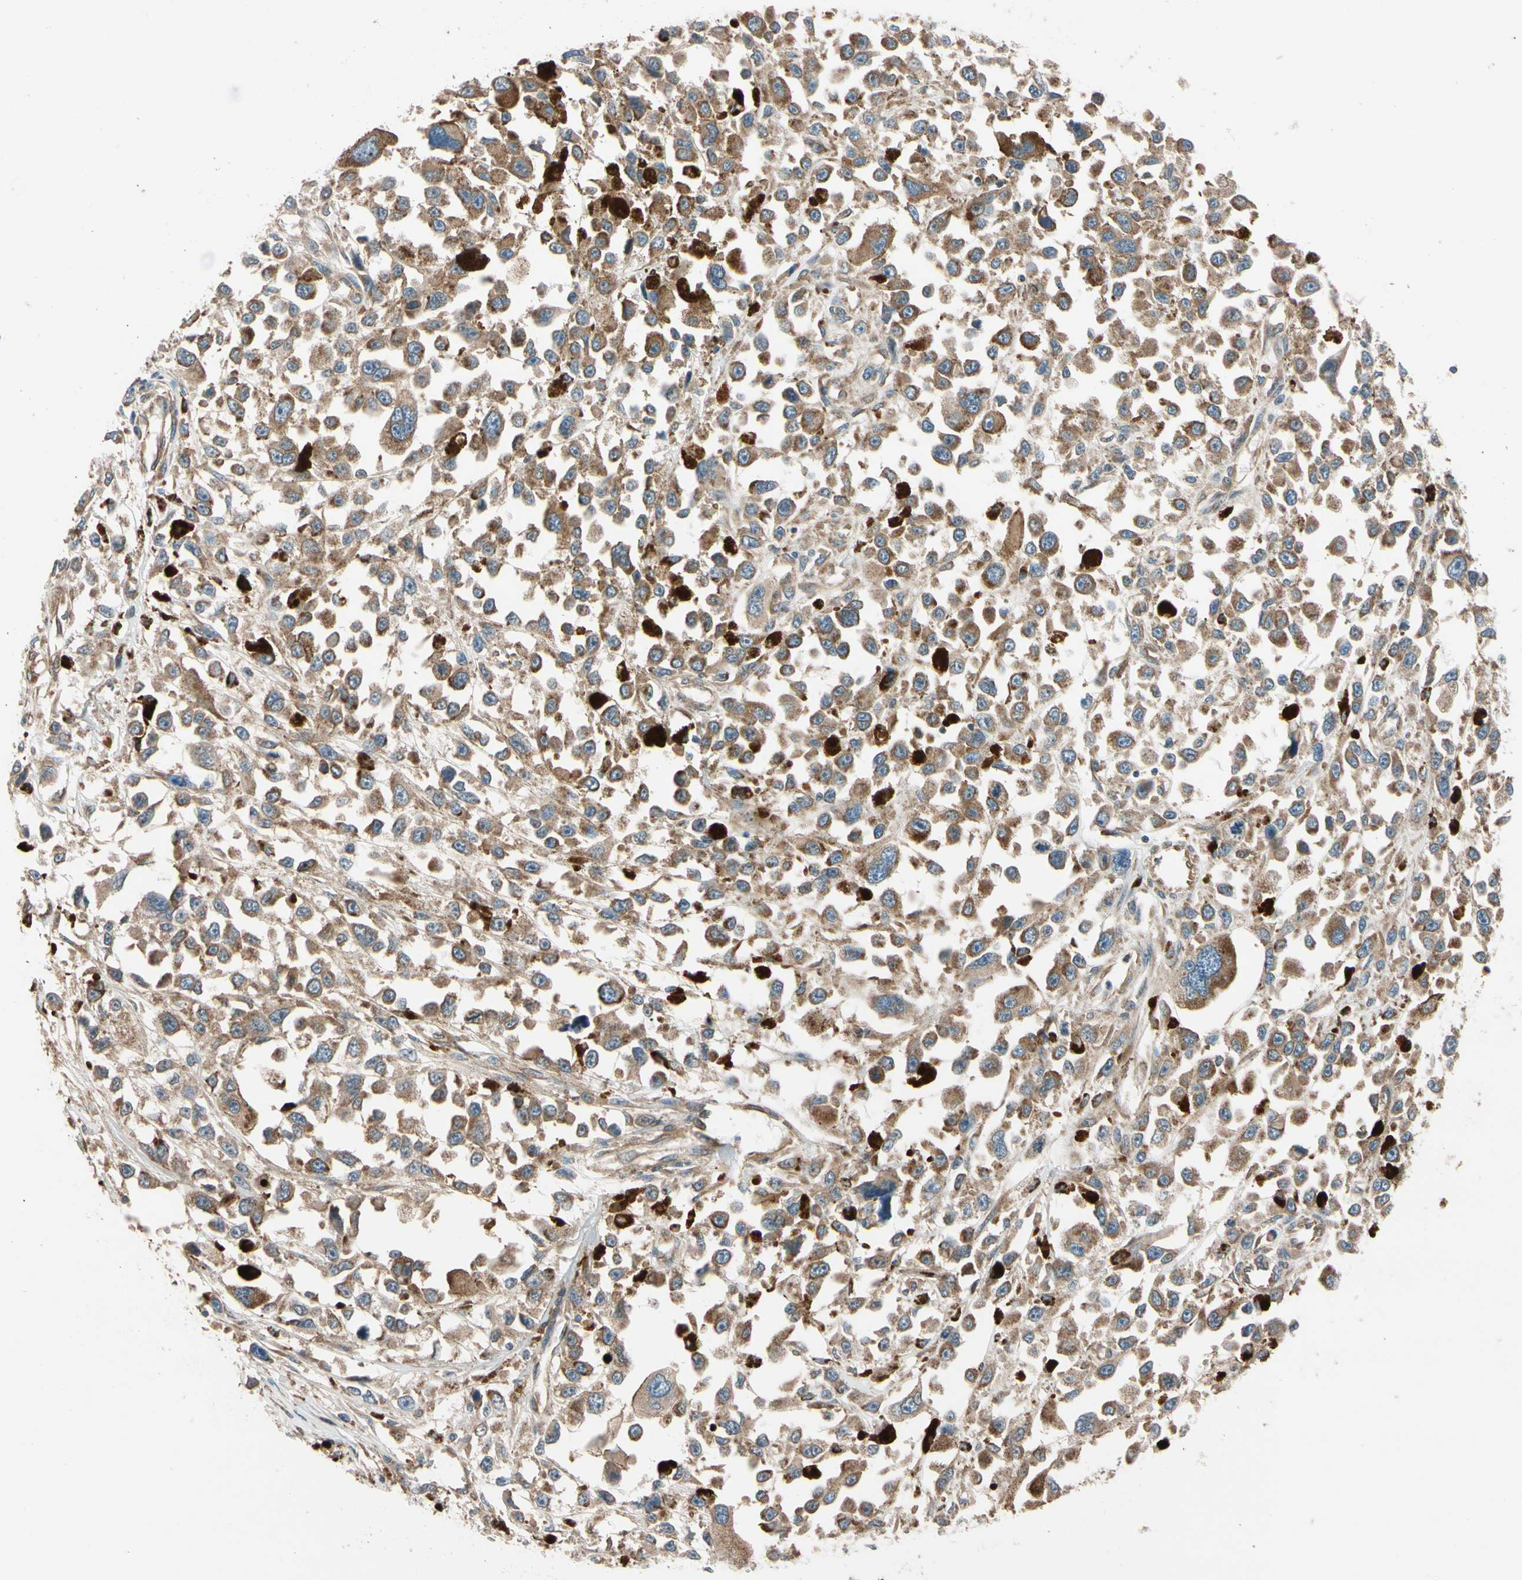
{"staining": {"intensity": "moderate", "quantity": ">75%", "location": "cytoplasmic/membranous"}, "tissue": "melanoma", "cell_type": "Tumor cells", "image_type": "cancer", "snomed": [{"axis": "morphology", "description": "Malignant melanoma, Metastatic site"}, {"axis": "topography", "description": "Lymph node"}], "caption": "The image demonstrates staining of malignant melanoma (metastatic site), revealing moderate cytoplasmic/membranous protein staining (brown color) within tumor cells.", "gene": "PHYH", "patient": {"sex": "male", "age": 59}}